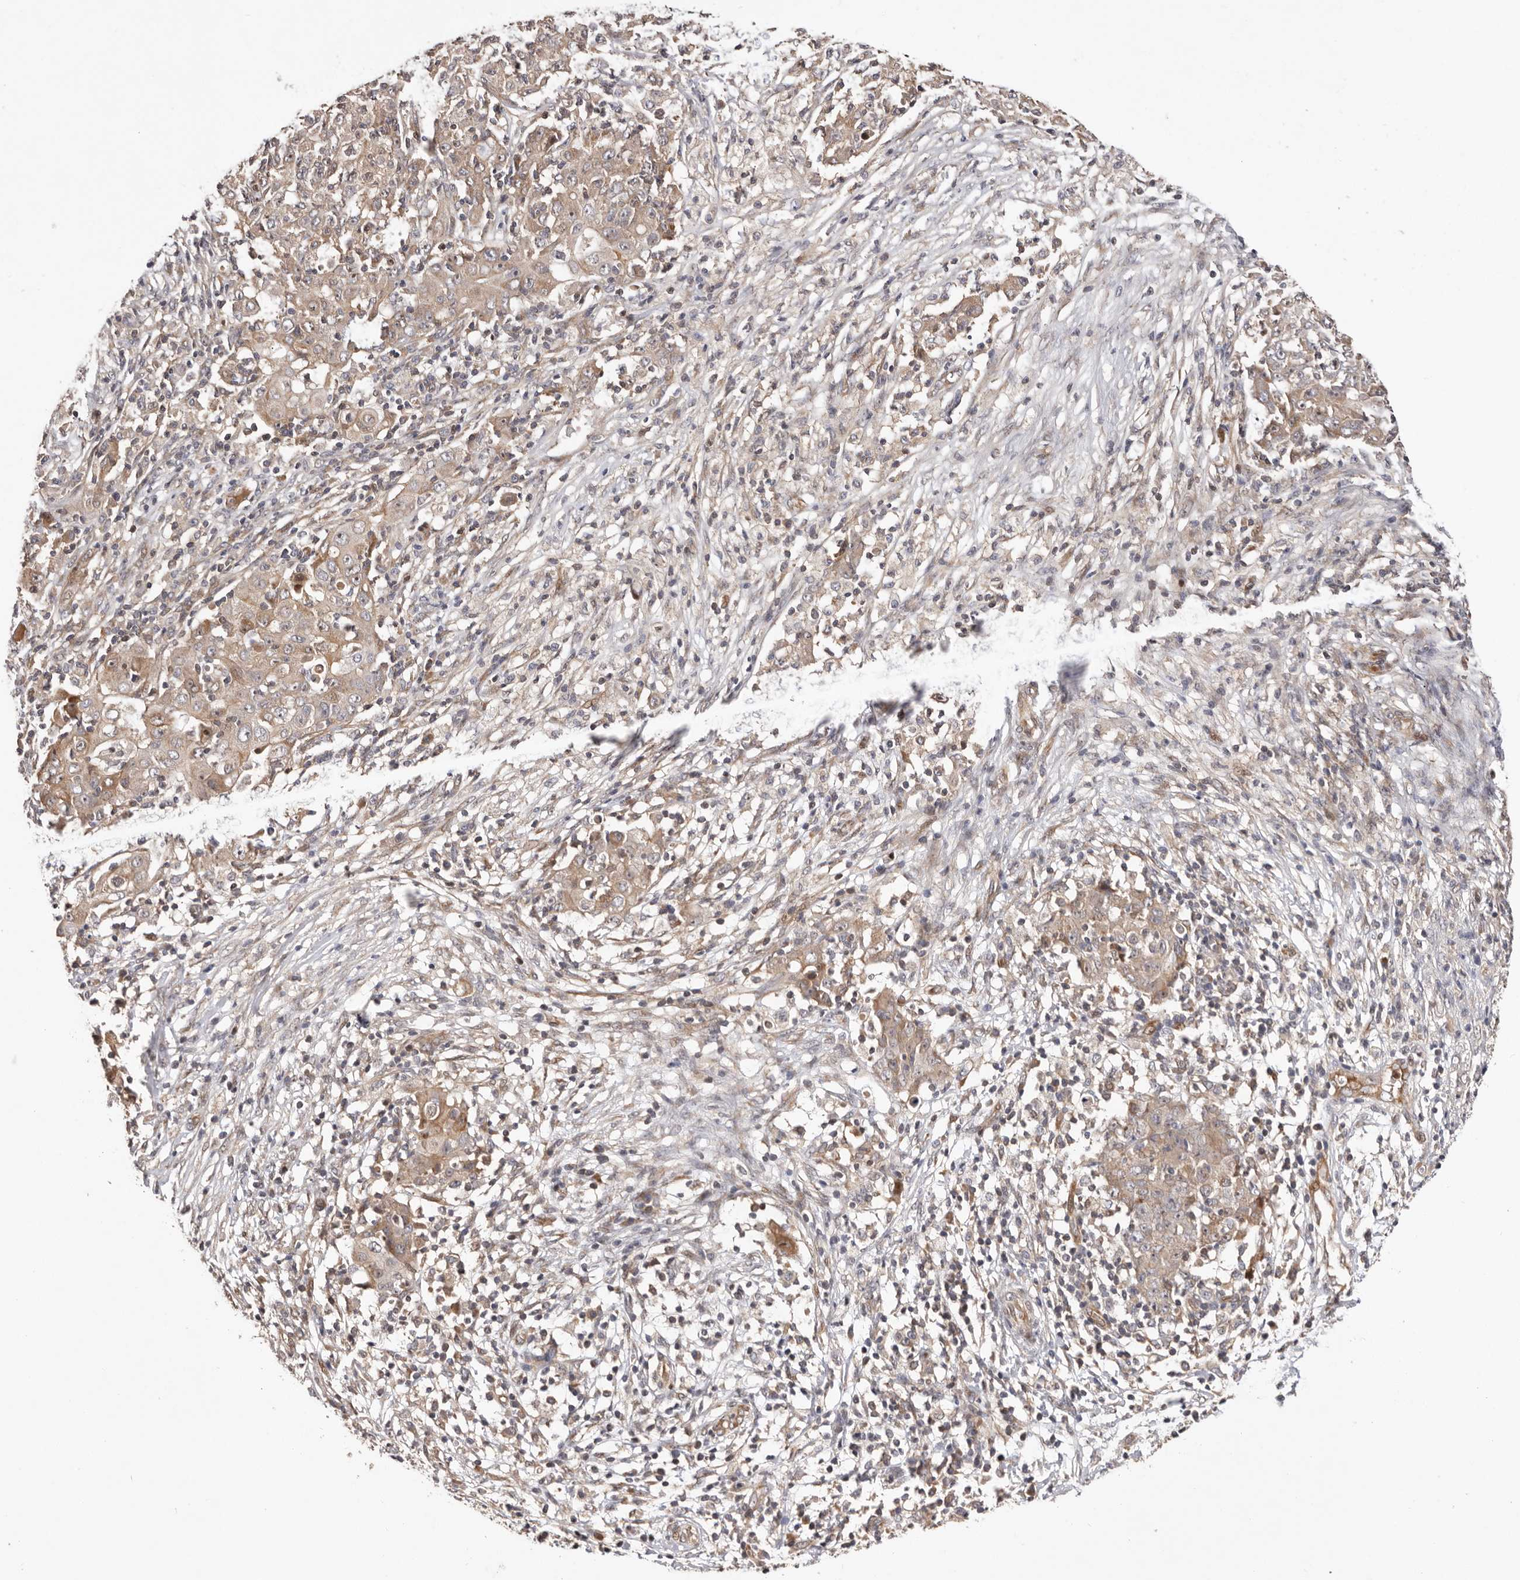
{"staining": {"intensity": "weak", "quantity": "25%-75%", "location": "cytoplasmic/membranous"}, "tissue": "ovarian cancer", "cell_type": "Tumor cells", "image_type": "cancer", "snomed": [{"axis": "morphology", "description": "Carcinoma, endometroid"}, {"axis": "topography", "description": "Ovary"}], "caption": "Ovarian cancer stained for a protein shows weak cytoplasmic/membranous positivity in tumor cells.", "gene": "DOP1A", "patient": {"sex": "female", "age": 42}}